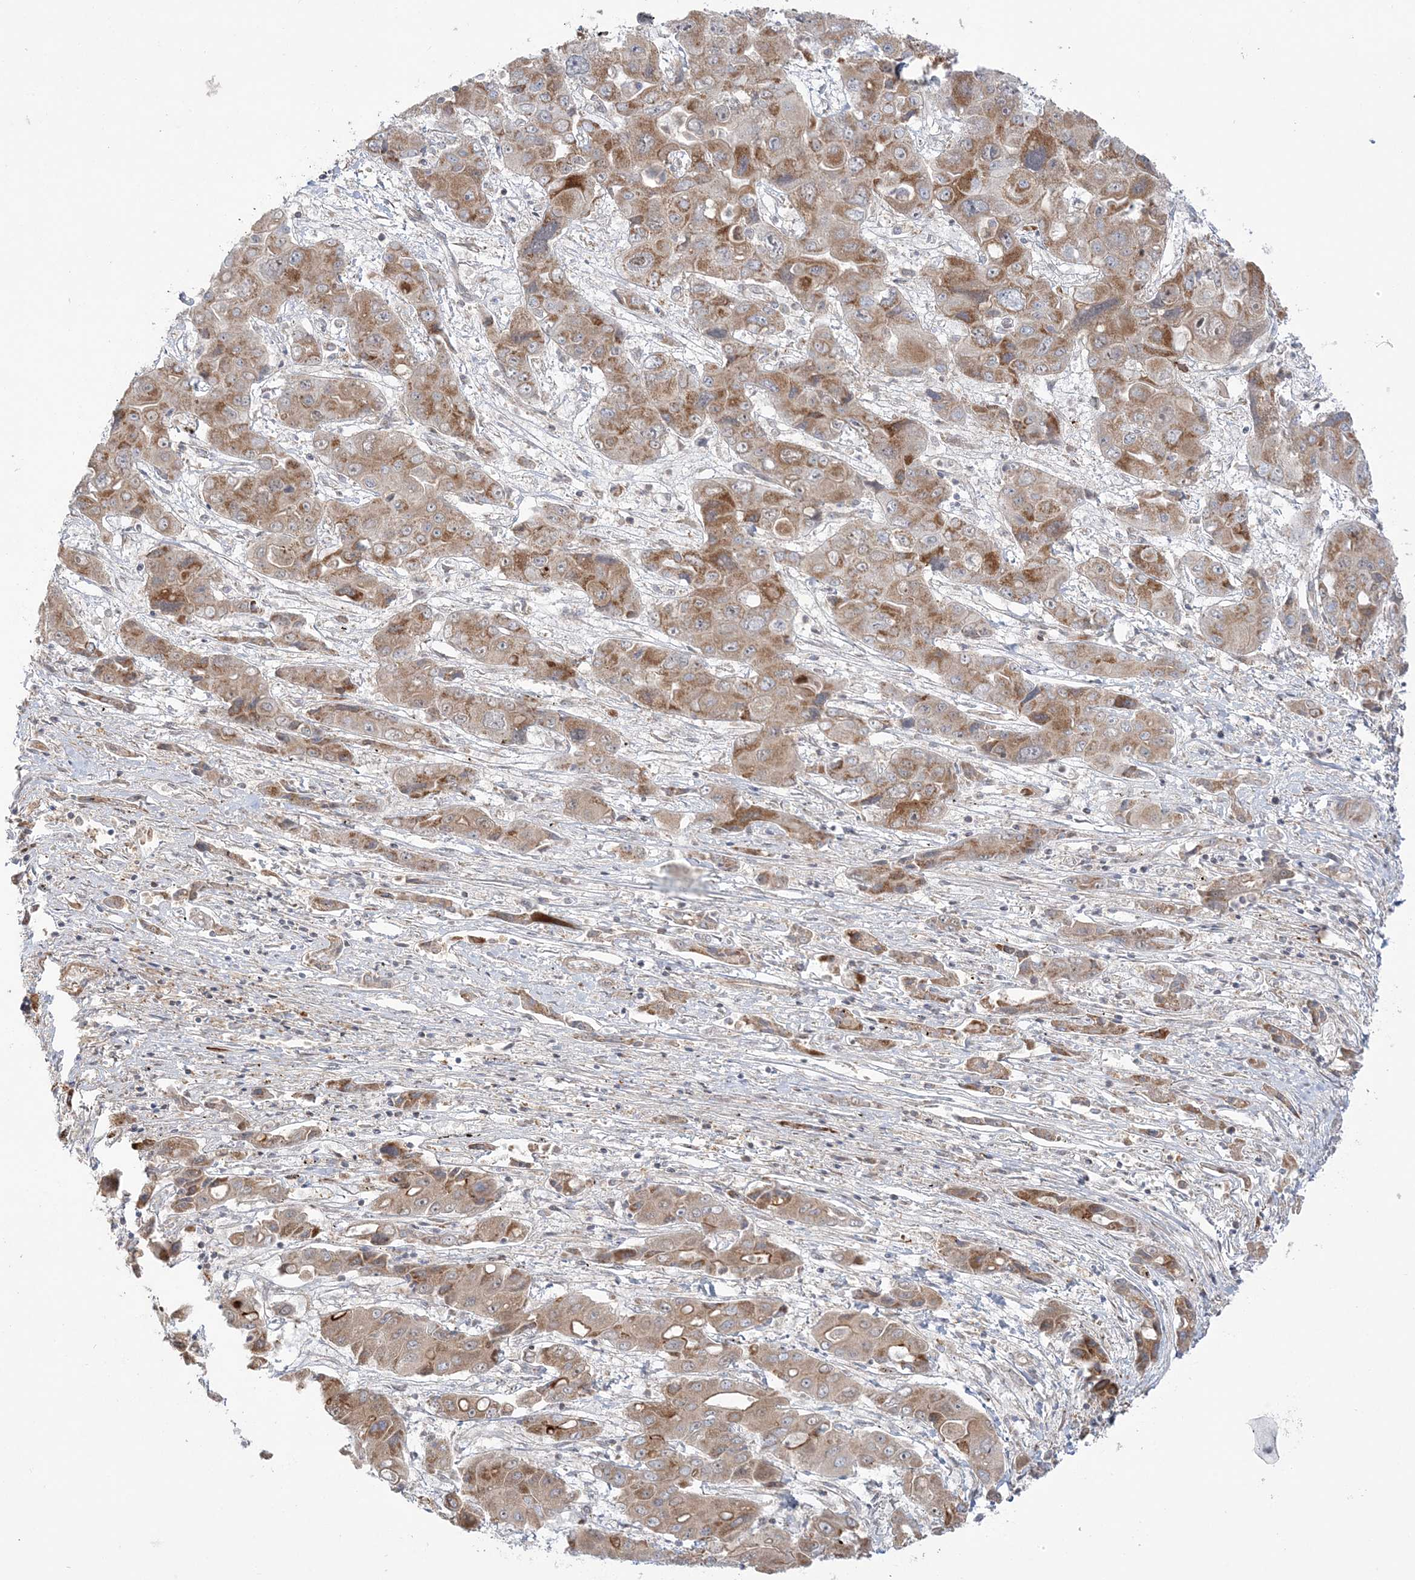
{"staining": {"intensity": "moderate", "quantity": ">75%", "location": "cytoplasmic/membranous"}, "tissue": "liver cancer", "cell_type": "Tumor cells", "image_type": "cancer", "snomed": [{"axis": "morphology", "description": "Cholangiocarcinoma"}, {"axis": "topography", "description": "Liver"}], "caption": "A medium amount of moderate cytoplasmic/membranous expression is seen in about >75% of tumor cells in cholangiocarcinoma (liver) tissue.", "gene": "SCLT1", "patient": {"sex": "male", "age": 67}}